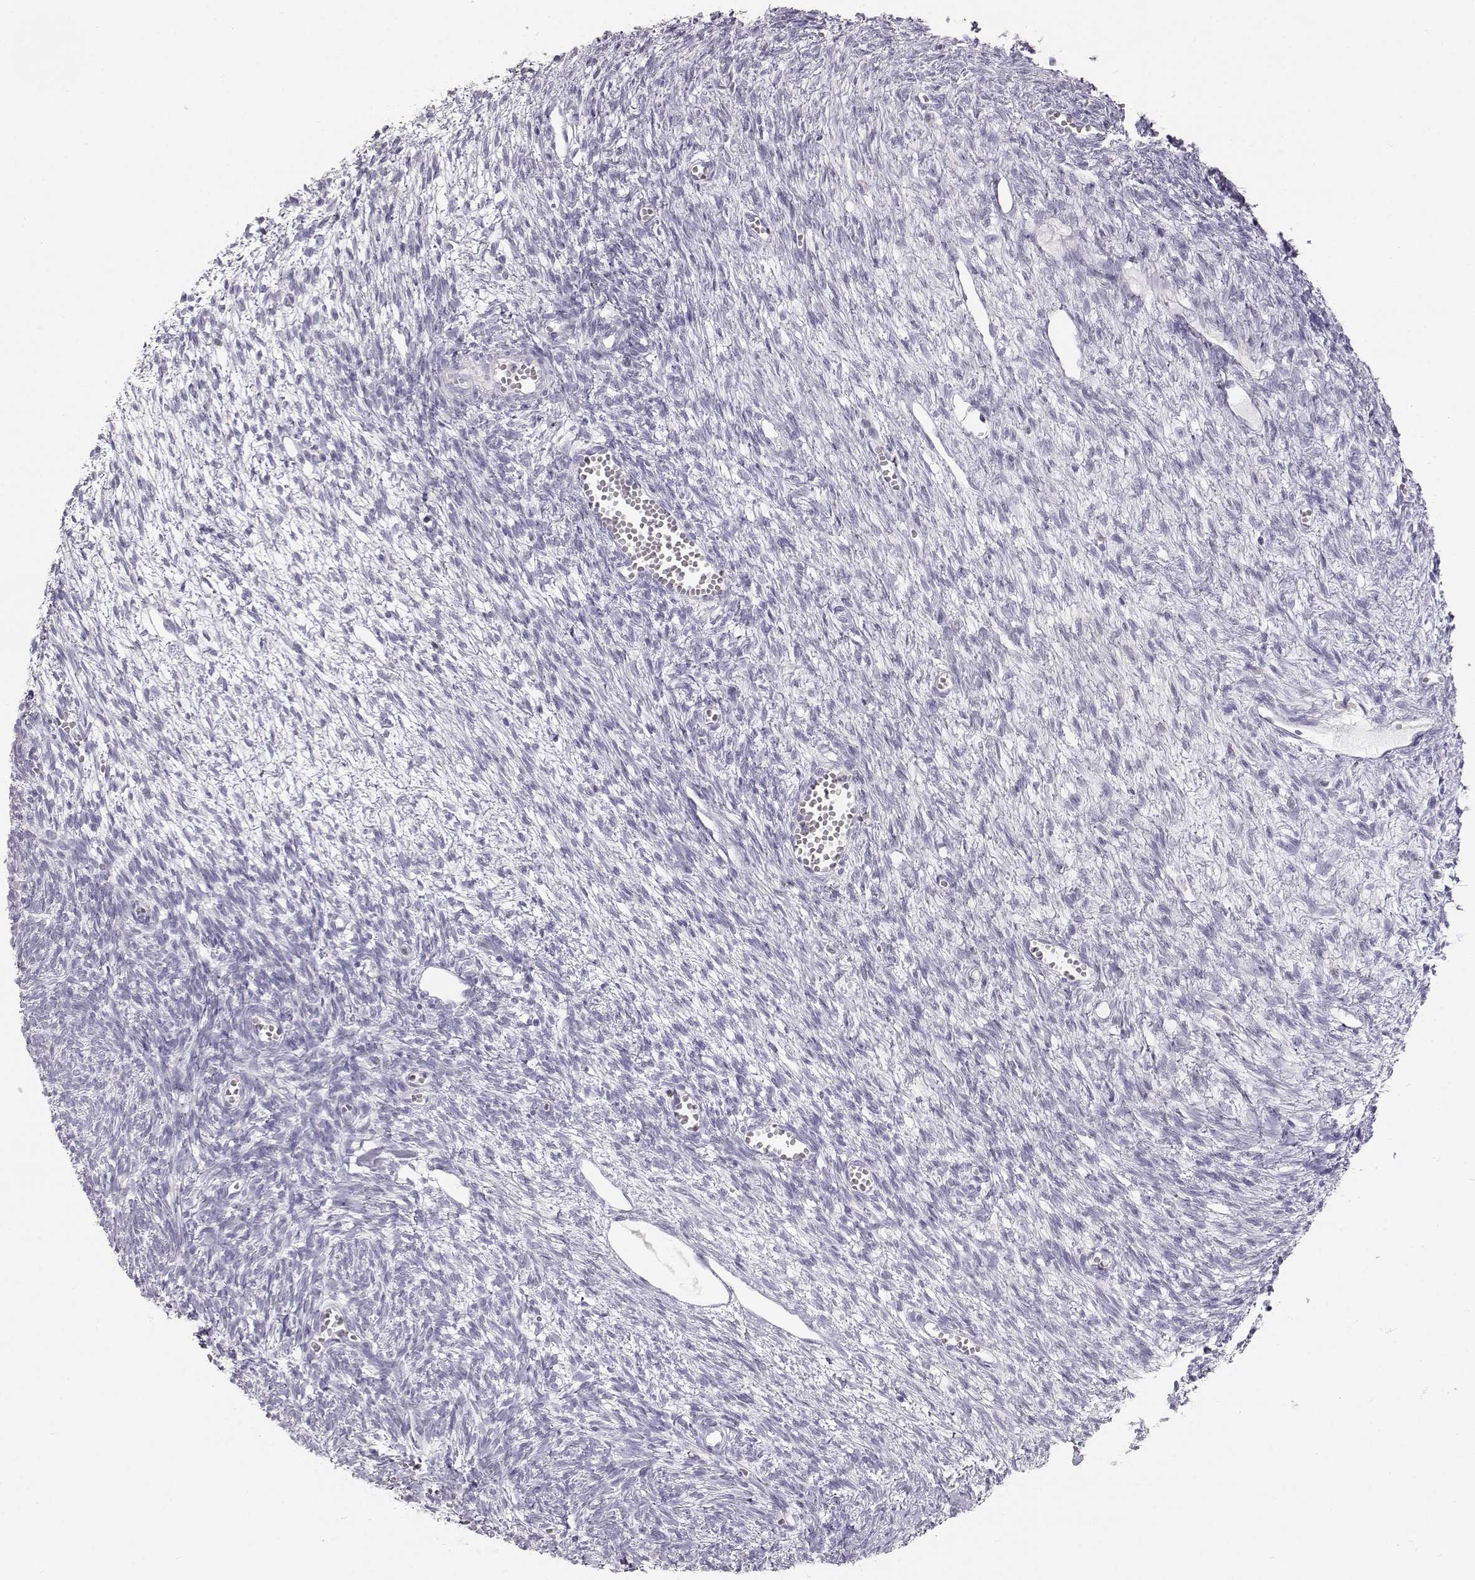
{"staining": {"intensity": "negative", "quantity": "none", "location": "none"}, "tissue": "ovary", "cell_type": "Follicle cells", "image_type": "normal", "snomed": [{"axis": "morphology", "description": "Normal tissue, NOS"}, {"axis": "topography", "description": "Ovary"}], "caption": "A high-resolution histopathology image shows IHC staining of normal ovary, which exhibits no significant expression in follicle cells. (Stains: DAB IHC with hematoxylin counter stain, Microscopy: brightfield microscopy at high magnification).", "gene": "KRT31", "patient": {"sex": "female", "age": 43}}